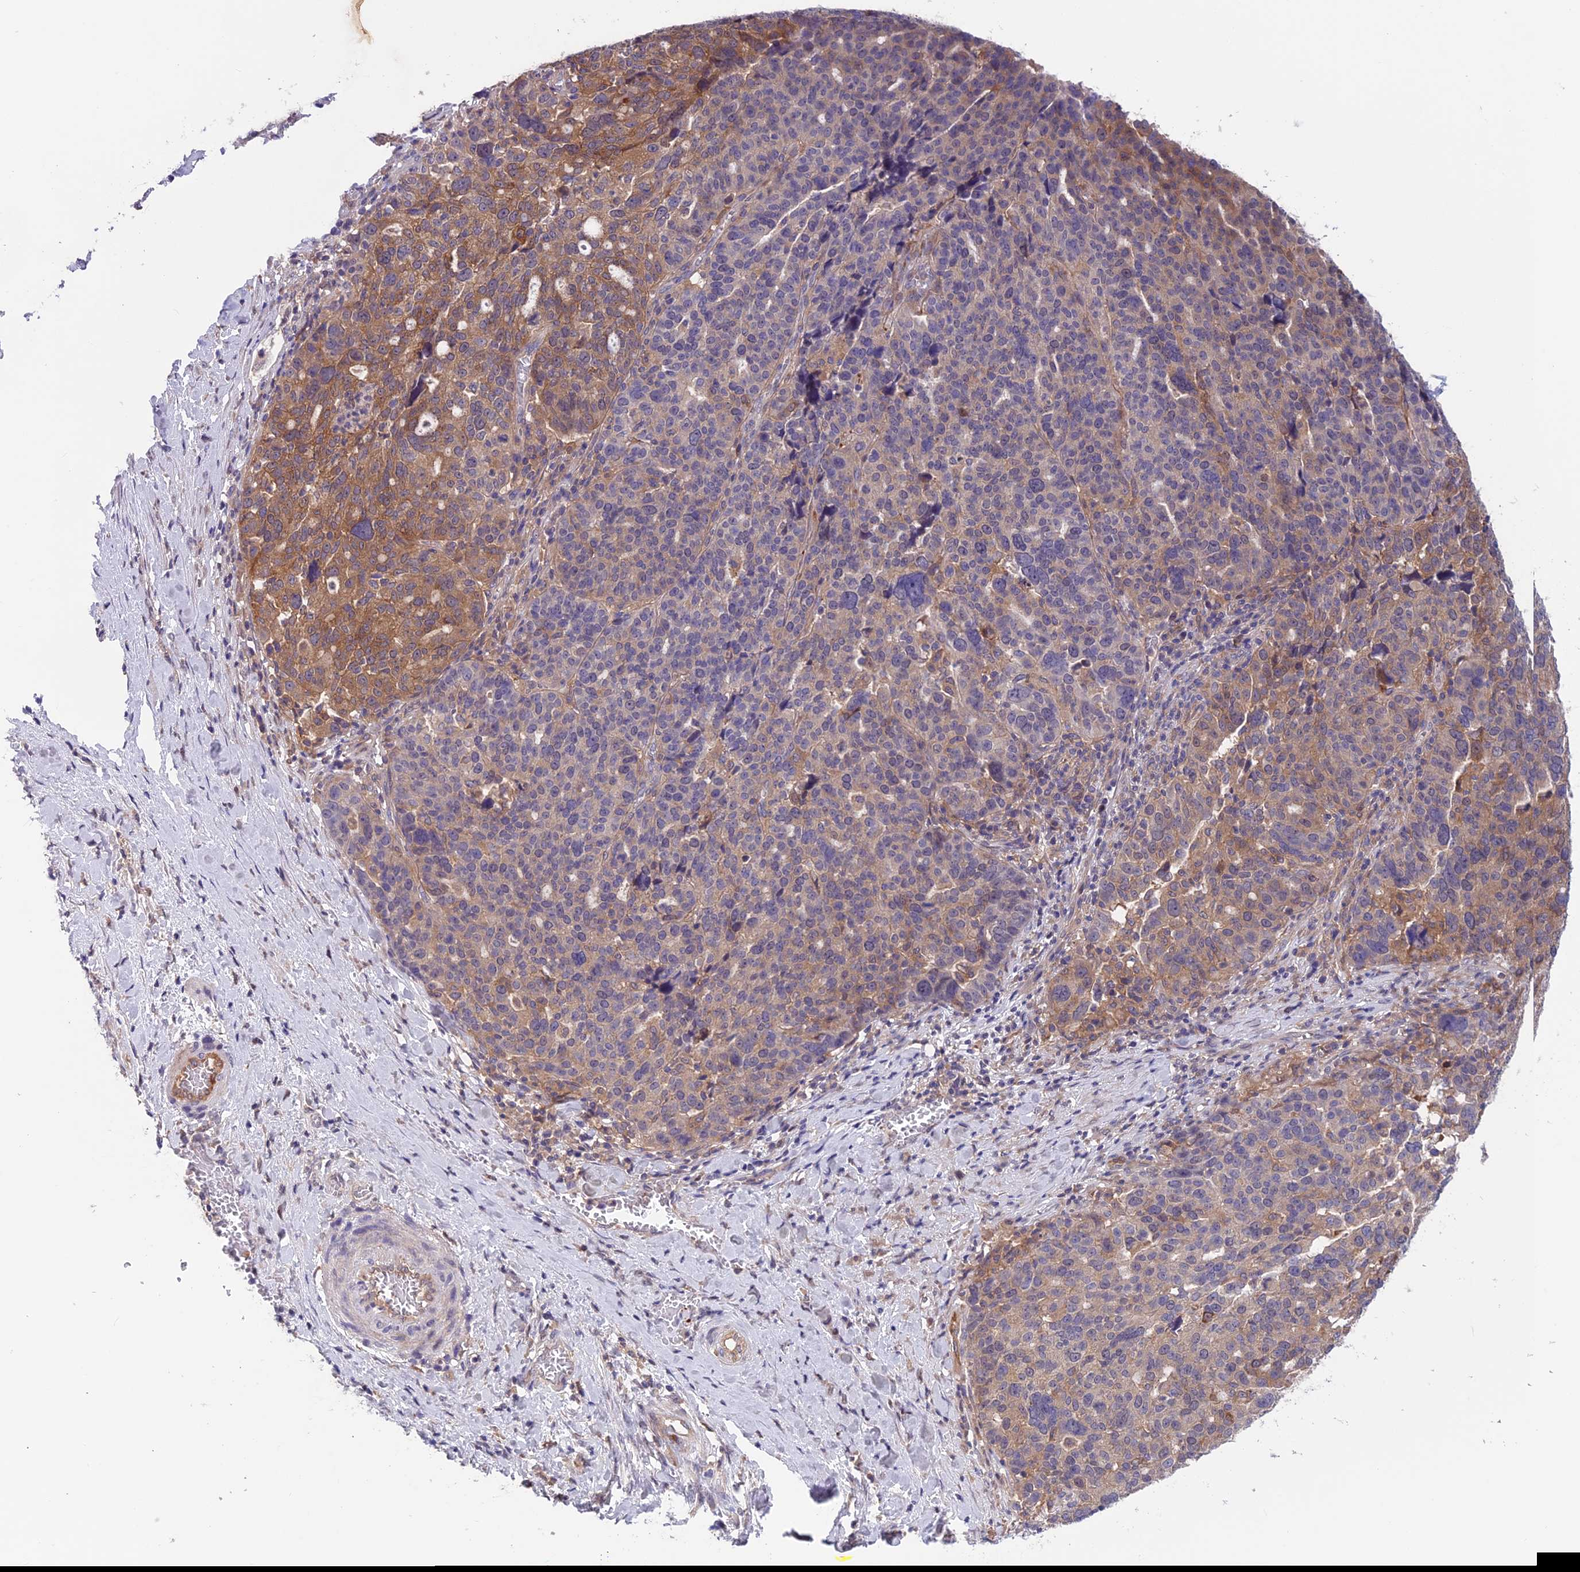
{"staining": {"intensity": "moderate", "quantity": "25%-75%", "location": "cytoplasmic/membranous"}, "tissue": "ovarian cancer", "cell_type": "Tumor cells", "image_type": "cancer", "snomed": [{"axis": "morphology", "description": "Cystadenocarcinoma, serous, NOS"}, {"axis": "topography", "description": "Ovary"}], "caption": "Immunohistochemistry of ovarian serous cystadenocarcinoma shows medium levels of moderate cytoplasmic/membranous staining in about 25%-75% of tumor cells.", "gene": "MAST2", "patient": {"sex": "female", "age": 59}}